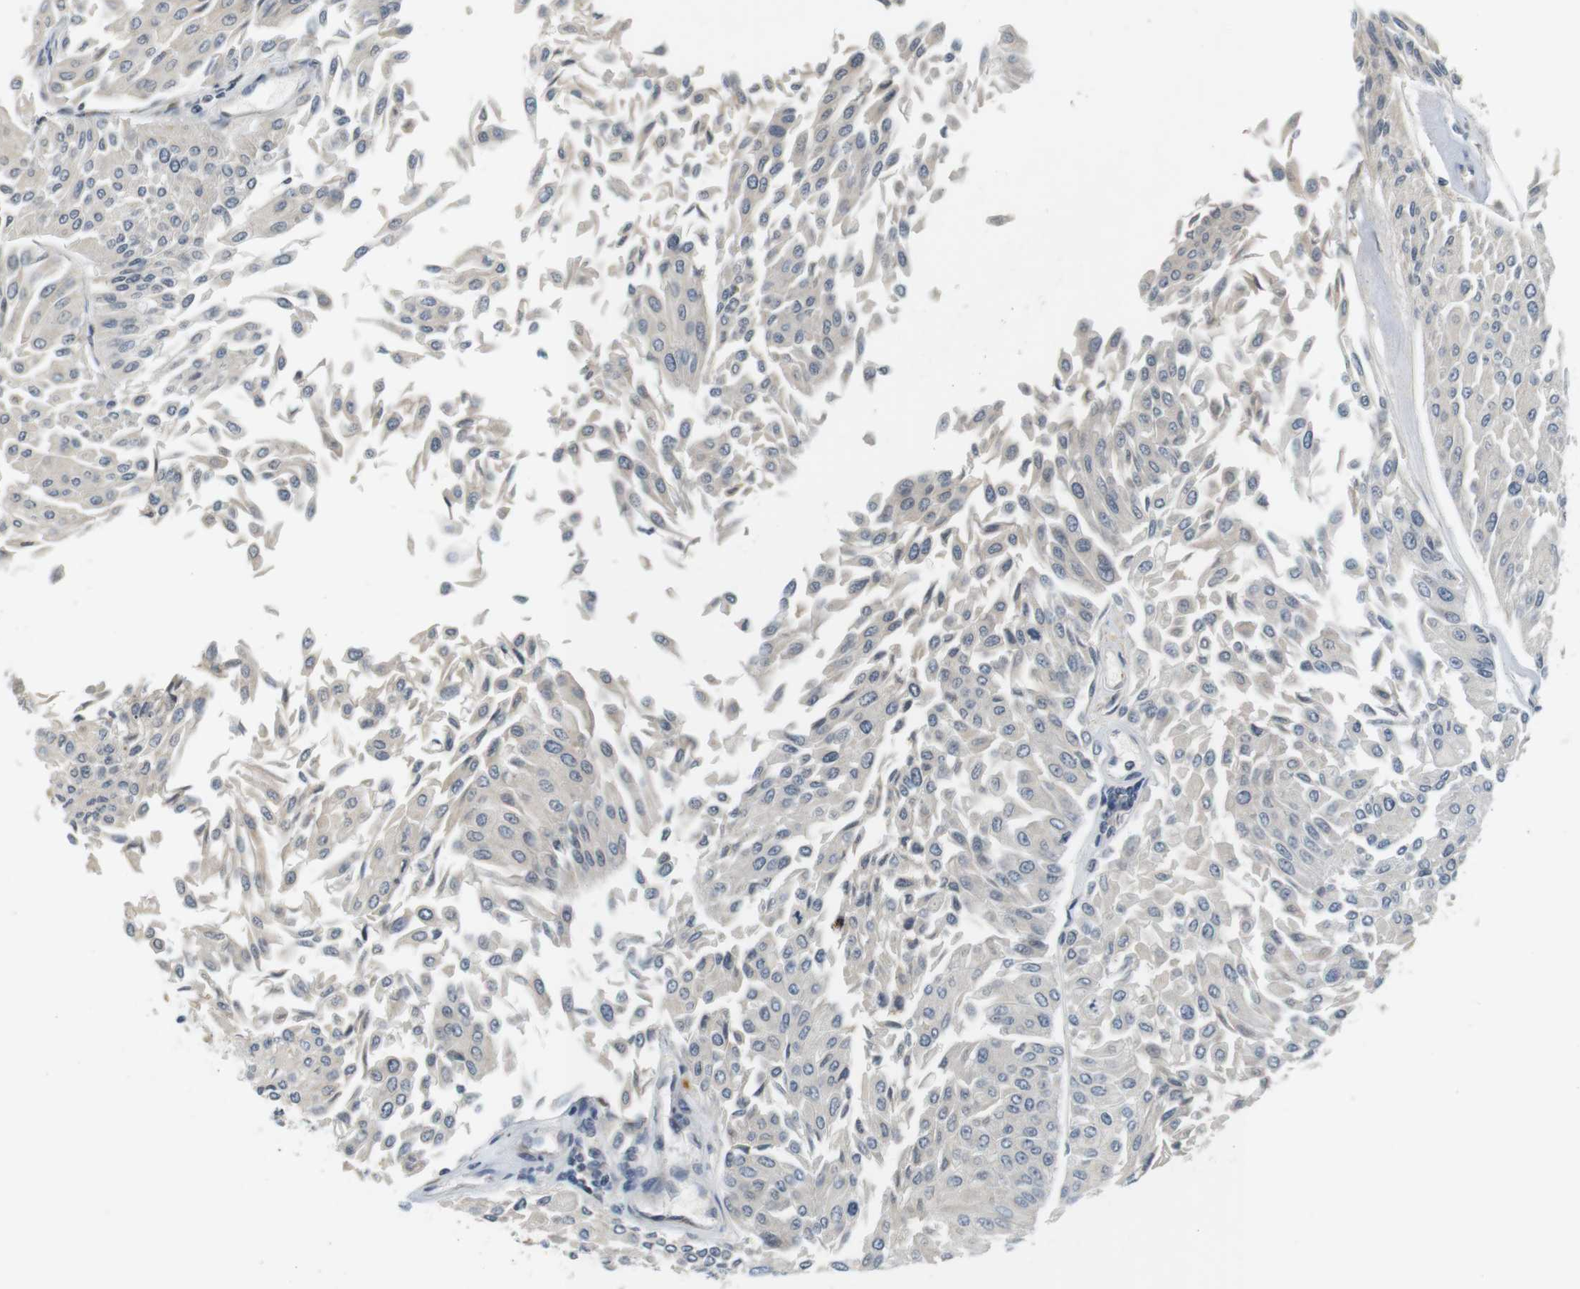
{"staining": {"intensity": "negative", "quantity": "none", "location": "none"}, "tissue": "urothelial cancer", "cell_type": "Tumor cells", "image_type": "cancer", "snomed": [{"axis": "morphology", "description": "Urothelial carcinoma, Low grade"}, {"axis": "topography", "description": "Urinary bladder"}], "caption": "Urothelial cancer stained for a protein using immunohistochemistry (IHC) shows no positivity tumor cells.", "gene": "WNT7A", "patient": {"sex": "male", "age": 67}}